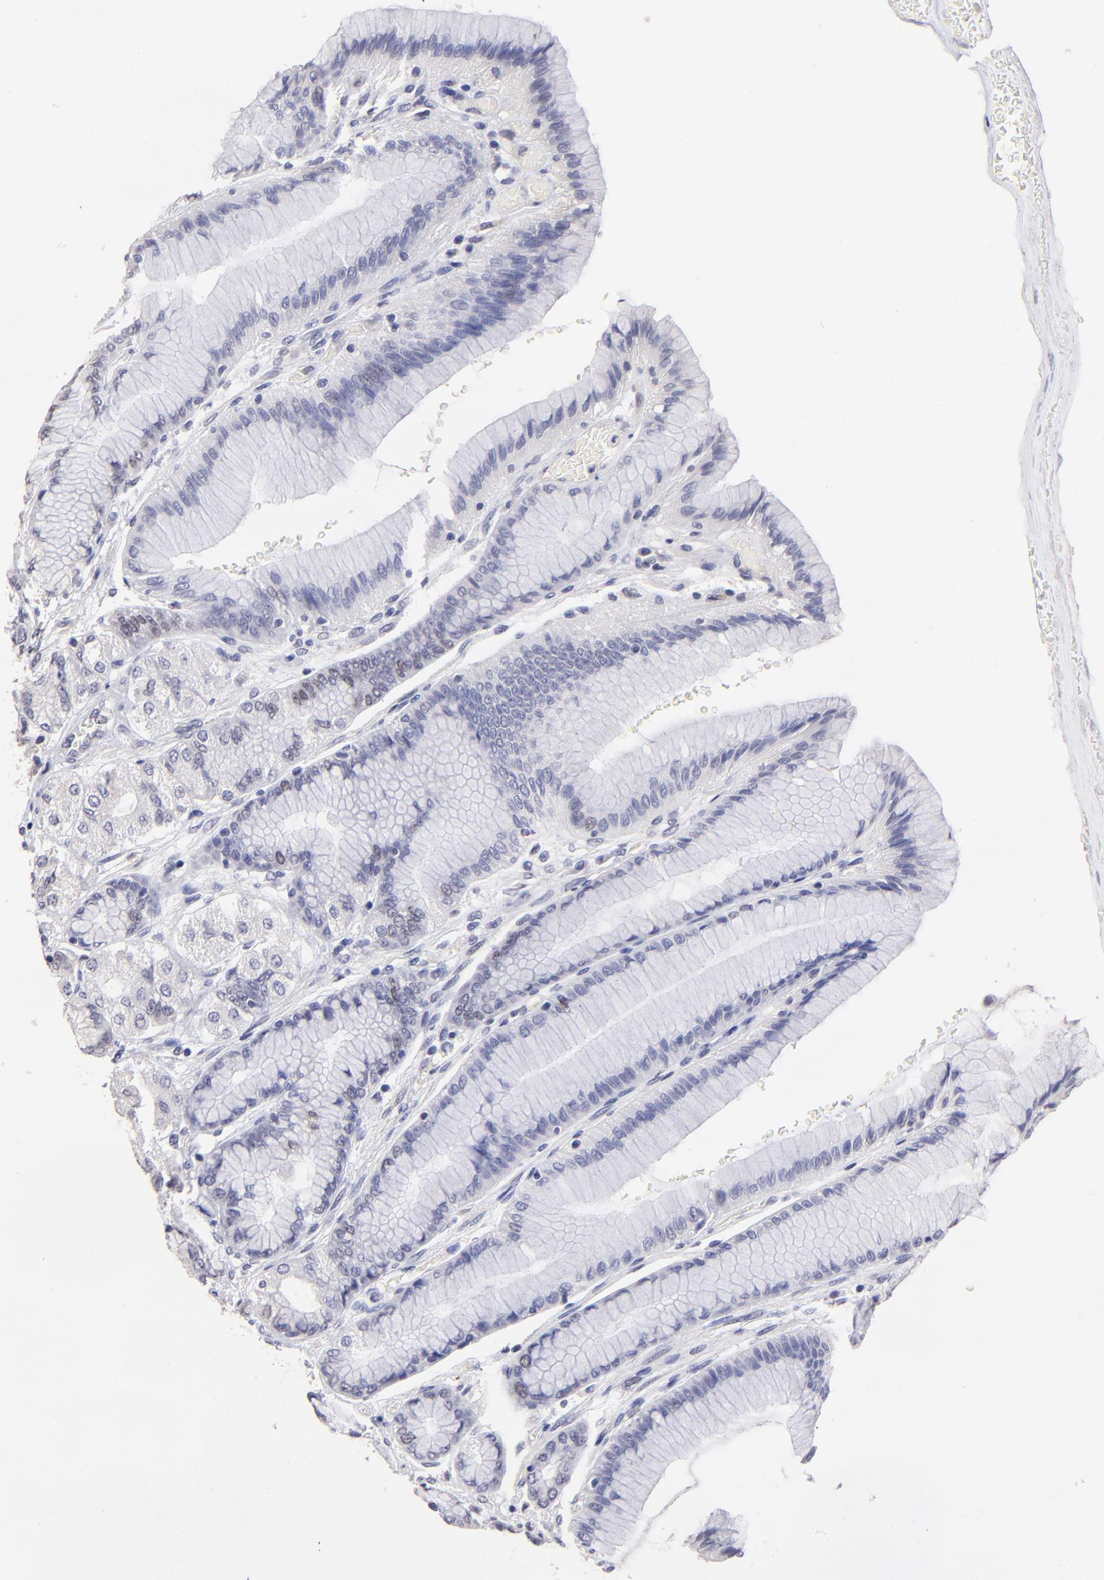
{"staining": {"intensity": "weak", "quantity": "<25%", "location": "nuclear"}, "tissue": "stomach", "cell_type": "Glandular cells", "image_type": "normal", "snomed": [{"axis": "morphology", "description": "Normal tissue, NOS"}, {"axis": "morphology", "description": "Adenocarcinoma, NOS"}, {"axis": "topography", "description": "Stomach"}, {"axis": "topography", "description": "Stomach, lower"}], "caption": "Protein analysis of normal stomach demonstrates no significant staining in glandular cells. The staining is performed using DAB brown chromogen with nuclei counter-stained in using hematoxylin.", "gene": "DNMT1", "patient": {"sex": "female", "age": 65}}